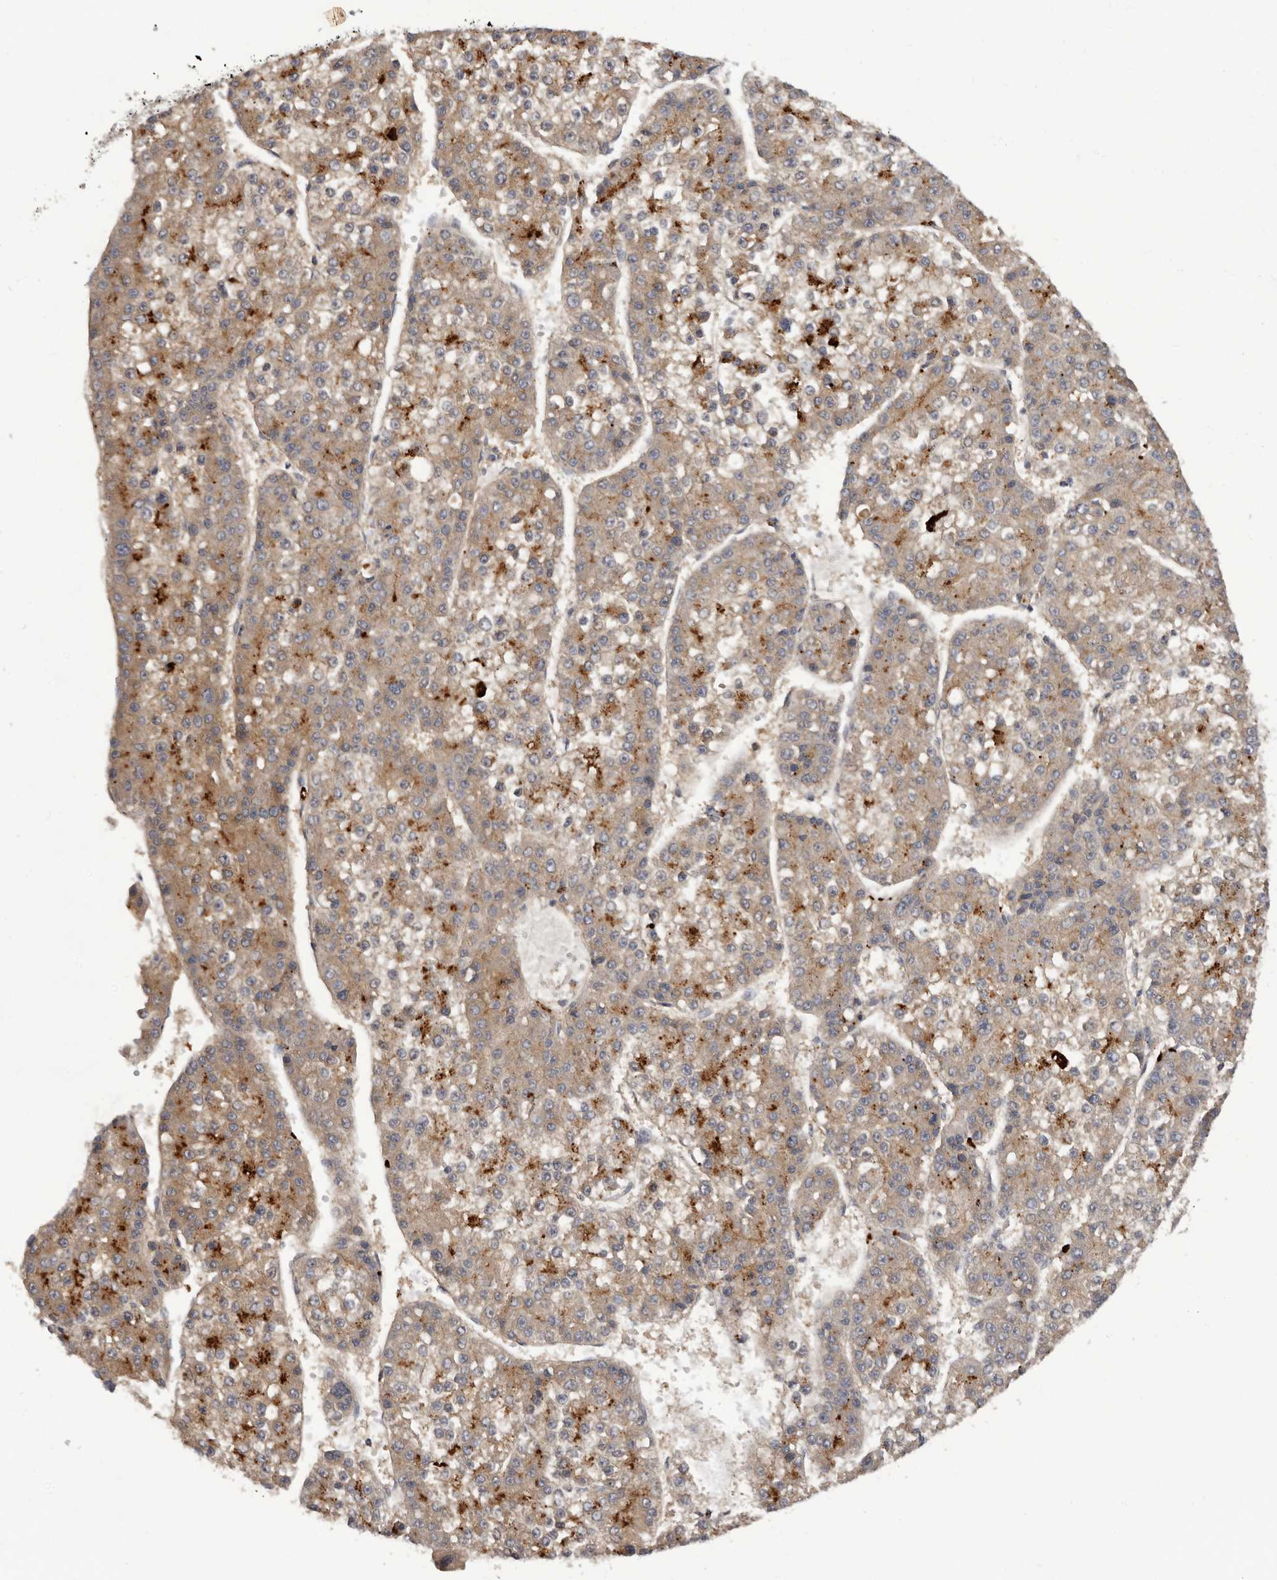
{"staining": {"intensity": "strong", "quantity": "25%-75%", "location": "cytoplasmic/membranous"}, "tissue": "liver cancer", "cell_type": "Tumor cells", "image_type": "cancer", "snomed": [{"axis": "morphology", "description": "Carcinoma, Hepatocellular, NOS"}, {"axis": "topography", "description": "Liver"}], "caption": "DAB immunohistochemical staining of liver cancer reveals strong cytoplasmic/membranous protein positivity in about 25%-75% of tumor cells.", "gene": "INKA2", "patient": {"sex": "female", "age": 73}}